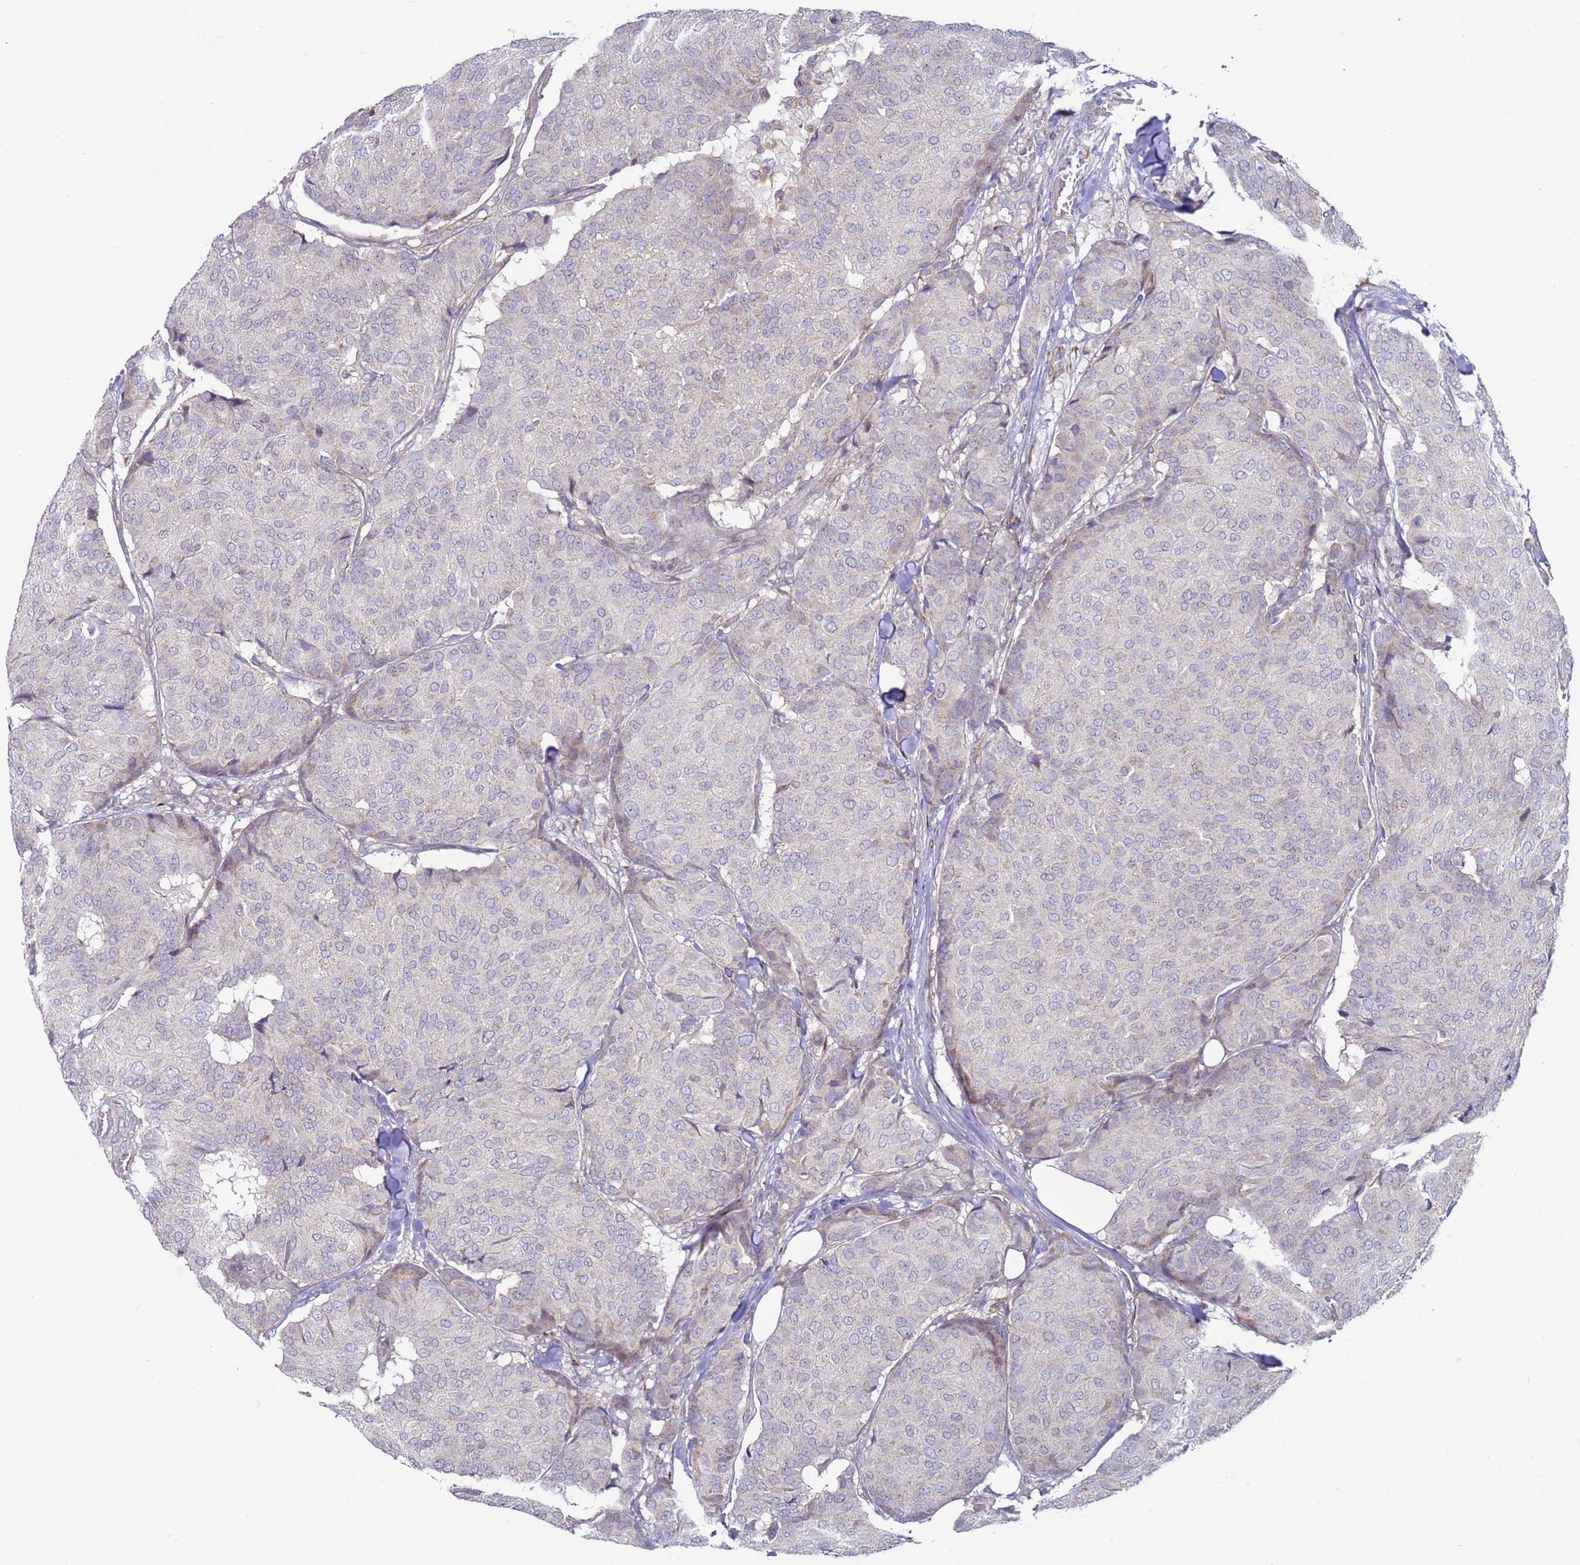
{"staining": {"intensity": "negative", "quantity": "none", "location": "none"}, "tissue": "breast cancer", "cell_type": "Tumor cells", "image_type": "cancer", "snomed": [{"axis": "morphology", "description": "Duct carcinoma"}, {"axis": "topography", "description": "Breast"}], "caption": "Immunohistochemical staining of intraductal carcinoma (breast) exhibits no significant positivity in tumor cells.", "gene": "SNAPC4", "patient": {"sex": "female", "age": 75}}